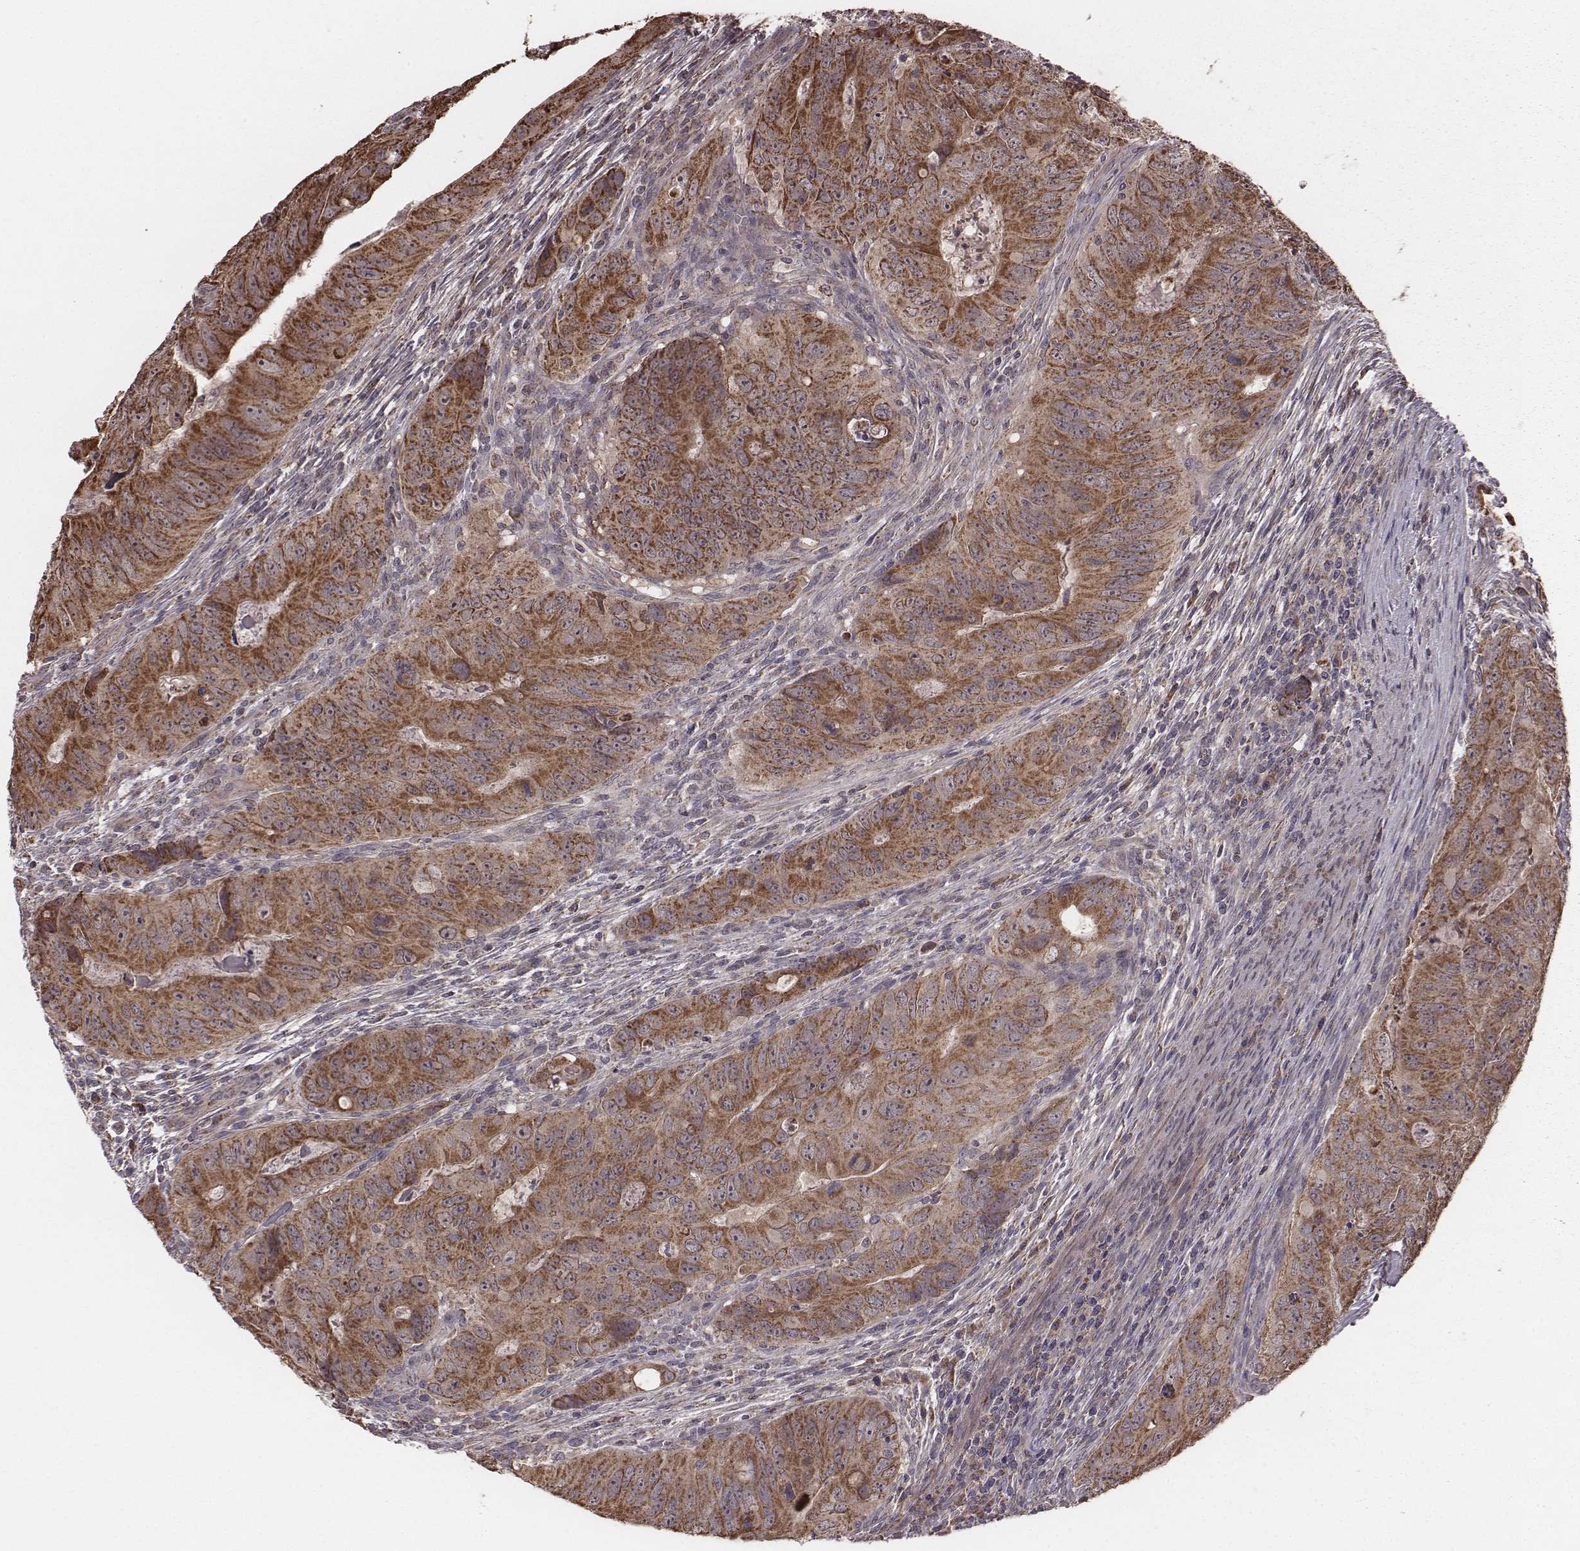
{"staining": {"intensity": "strong", "quantity": ">75%", "location": "cytoplasmic/membranous"}, "tissue": "colorectal cancer", "cell_type": "Tumor cells", "image_type": "cancer", "snomed": [{"axis": "morphology", "description": "Adenocarcinoma, NOS"}, {"axis": "topography", "description": "Colon"}], "caption": "Colorectal cancer (adenocarcinoma) tissue displays strong cytoplasmic/membranous positivity in about >75% of tumor cells, visualized by immunohistochemistry.", "gene": "PDCD2L", "patient": {"sex": "male", "age": 79}}